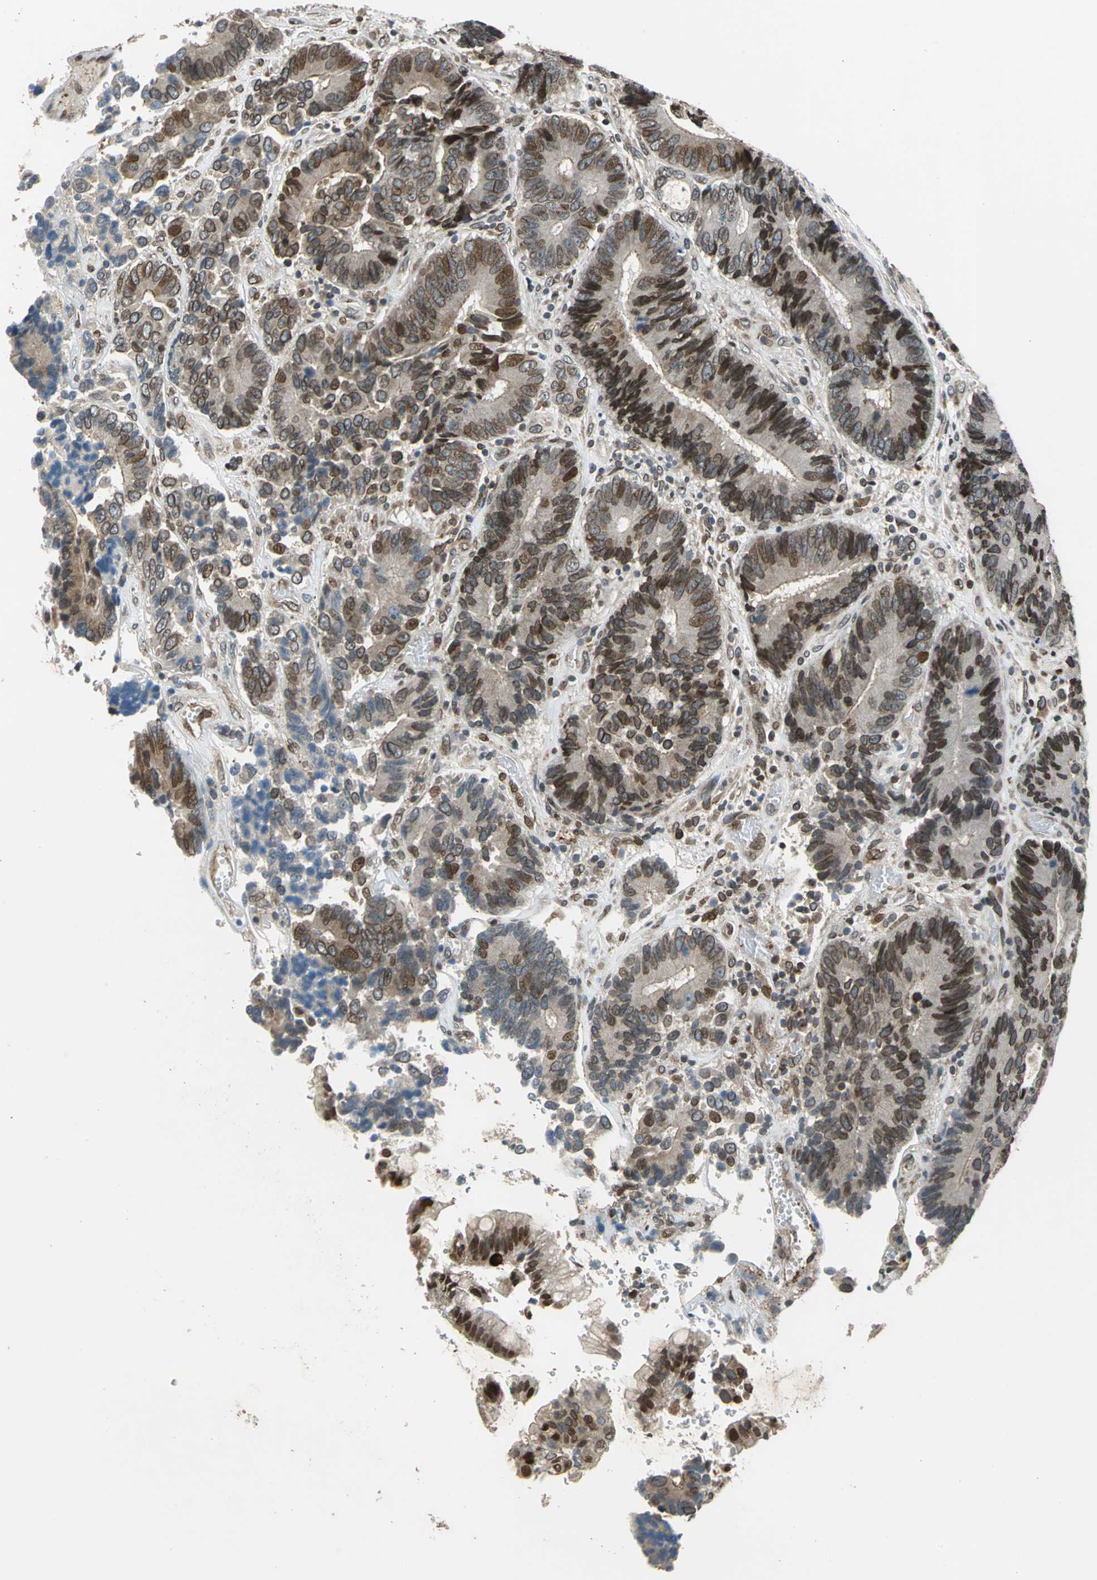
{"staining": {"intensity": "strong", "quantity": "25%-75%", "location": "cytoplasmic/membranous,nuclear"}, "tissue": "colorectal cancer", "cell_type": "Tumor cells", "image_type": "cancer", "snomed": [{"axis": "morphology", "description": "Adenocarcinoma, NOS"}, {"axis": "topography", "description": "Colon"}], "caption": "Colorectal adenocarcinoma stained with a brown dye displays strong cytoplasmic/membranous and nuclear positive staining in approximately 25%-75% of tumor cells.", "gene": "BRIP1", "patient": {"sex": "female", "age": 78}}